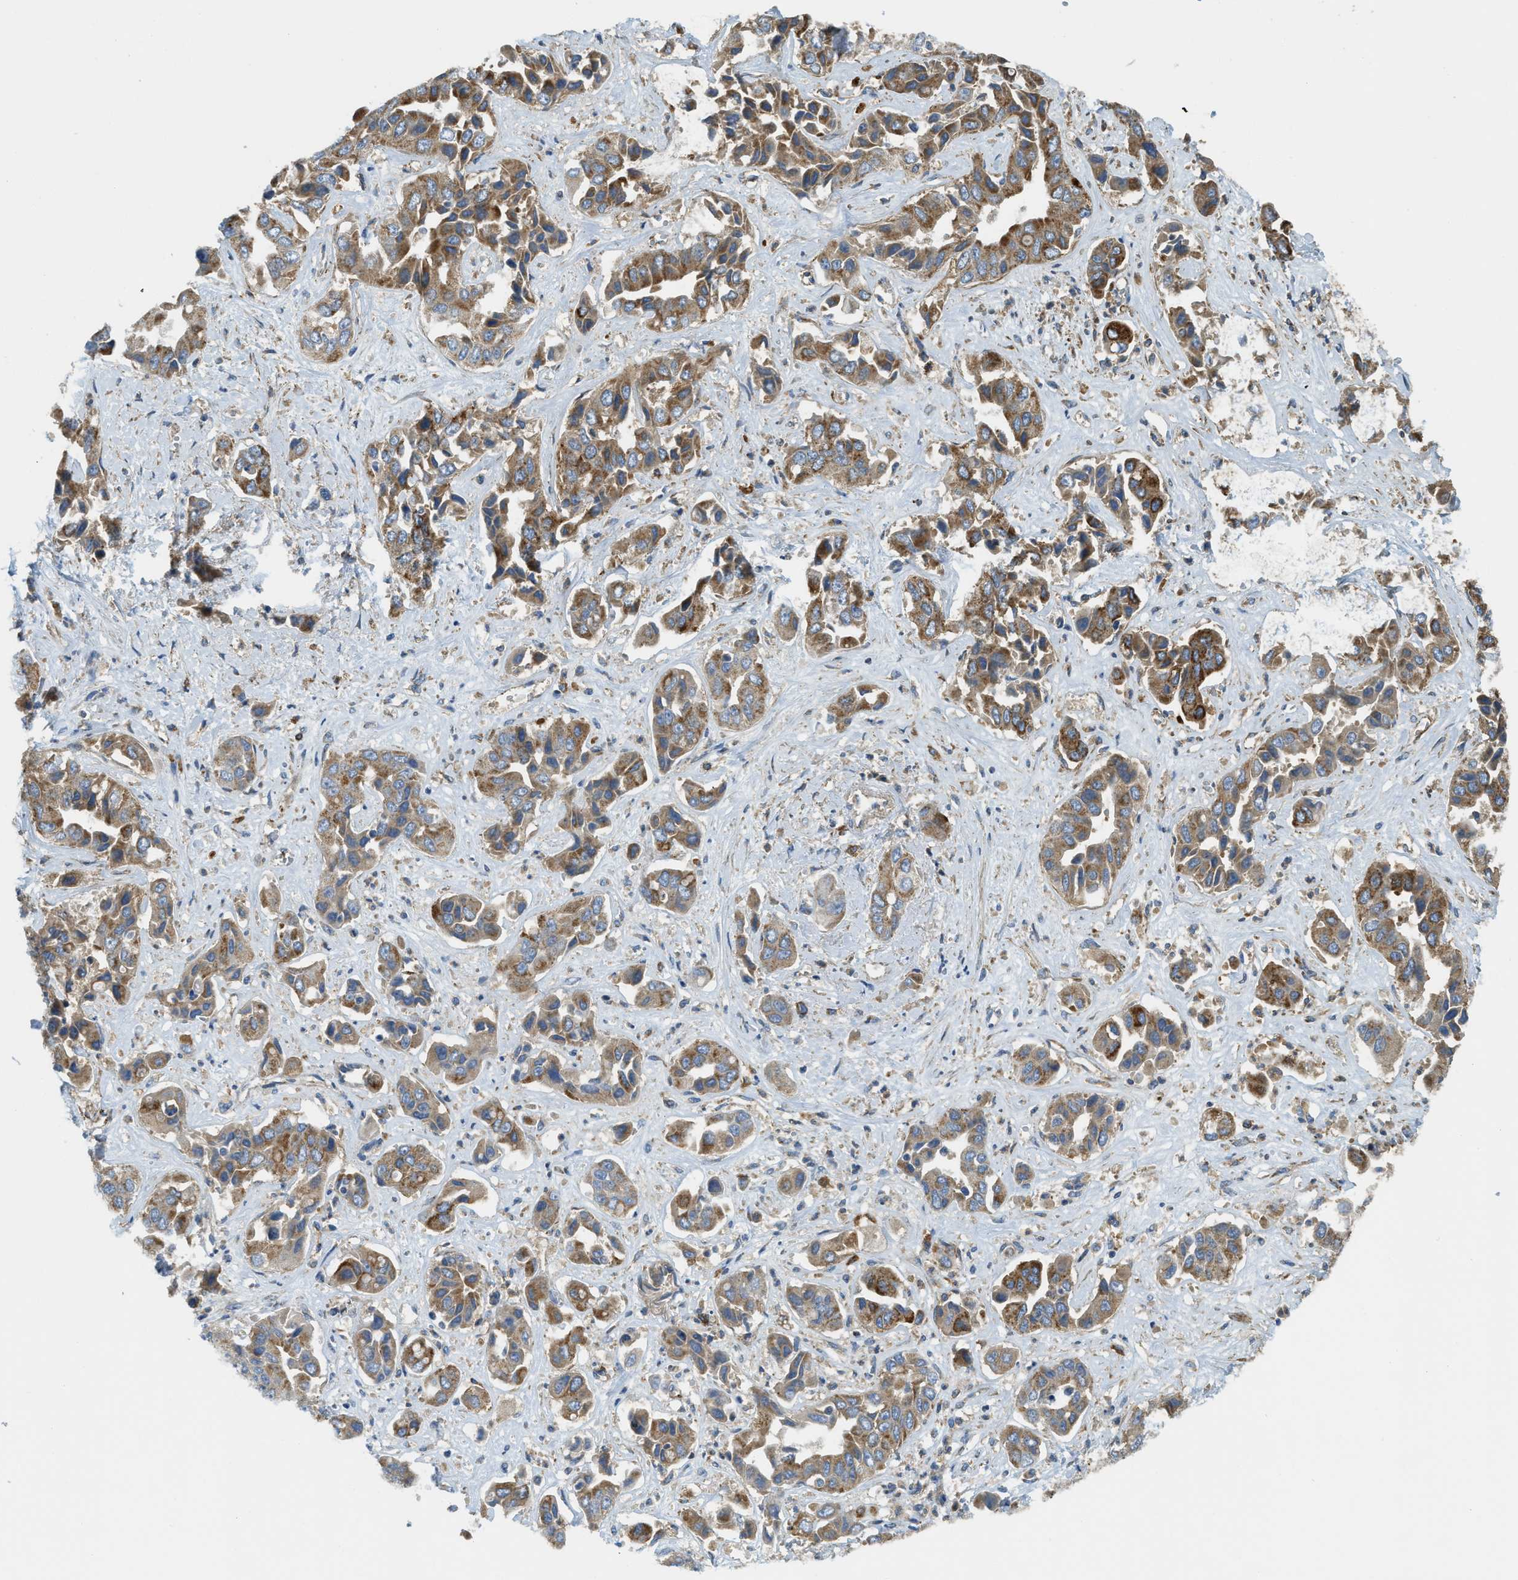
{"staining": {"intensity": "moderate", "quantity": ">75%", "location": "cytoplasmic/membranous"}, "tissue": "liver cancer", "cell_type": "Tumor cells", "image_type": "cancer", "snomed": [{"axis": "morphology", "description": "Cholangiocarcinoma"}, {"axis": "topography", "description": "Liver"}], "caption": "Immunohistochemical staining of liver cholangiocarcinoma demonstrates moderate cytoplasmic/membranous protein expression in approximately >75% of tumor cells. (DAB (3,3'-diaminobenzidine) IHC with brightfield microscopy, high magnification).", "gene": "BAG4", "patient": {"sex": "female", "age": 52}}